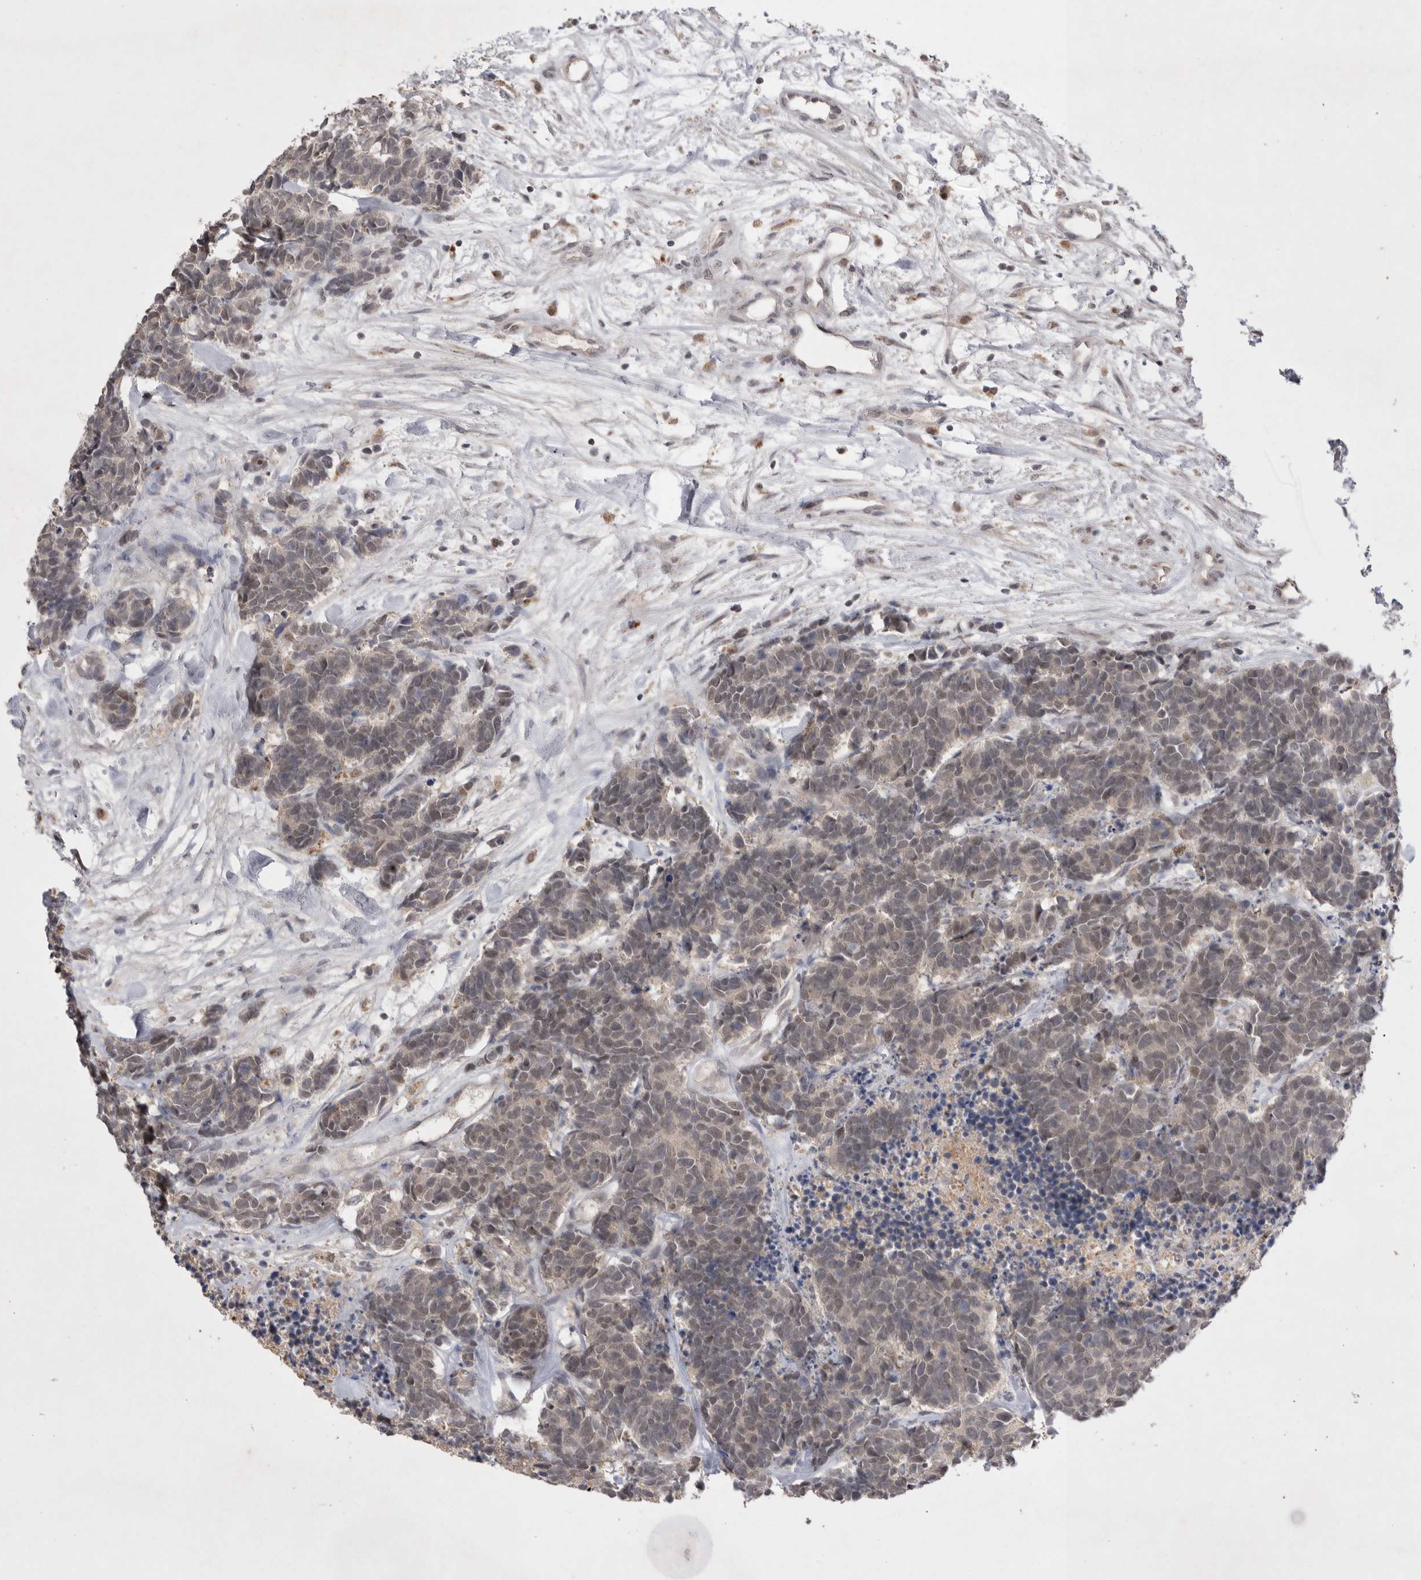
{"staining": {"intensity": "weak", "quantity": ">75%", "location": "nuclear"}, "tissue": "carcinoid", "cell_type": "Tumor cells", "image_type": "cancer", "snomed": [{"axis": "morphology", "description": "Carcinoma, NOS"}, {"axis": "morphology", "description": "Carcinoid, malignant, NOS"}, {"axis": "topography", "description": "Urinary bladder"}], "caption": "The immunohistochemical stain shows weak nuclear expression in tumor cells of carcinoma tissue.", "gene": "HUS1", "patient": {"sex": "male", "age": 57}}